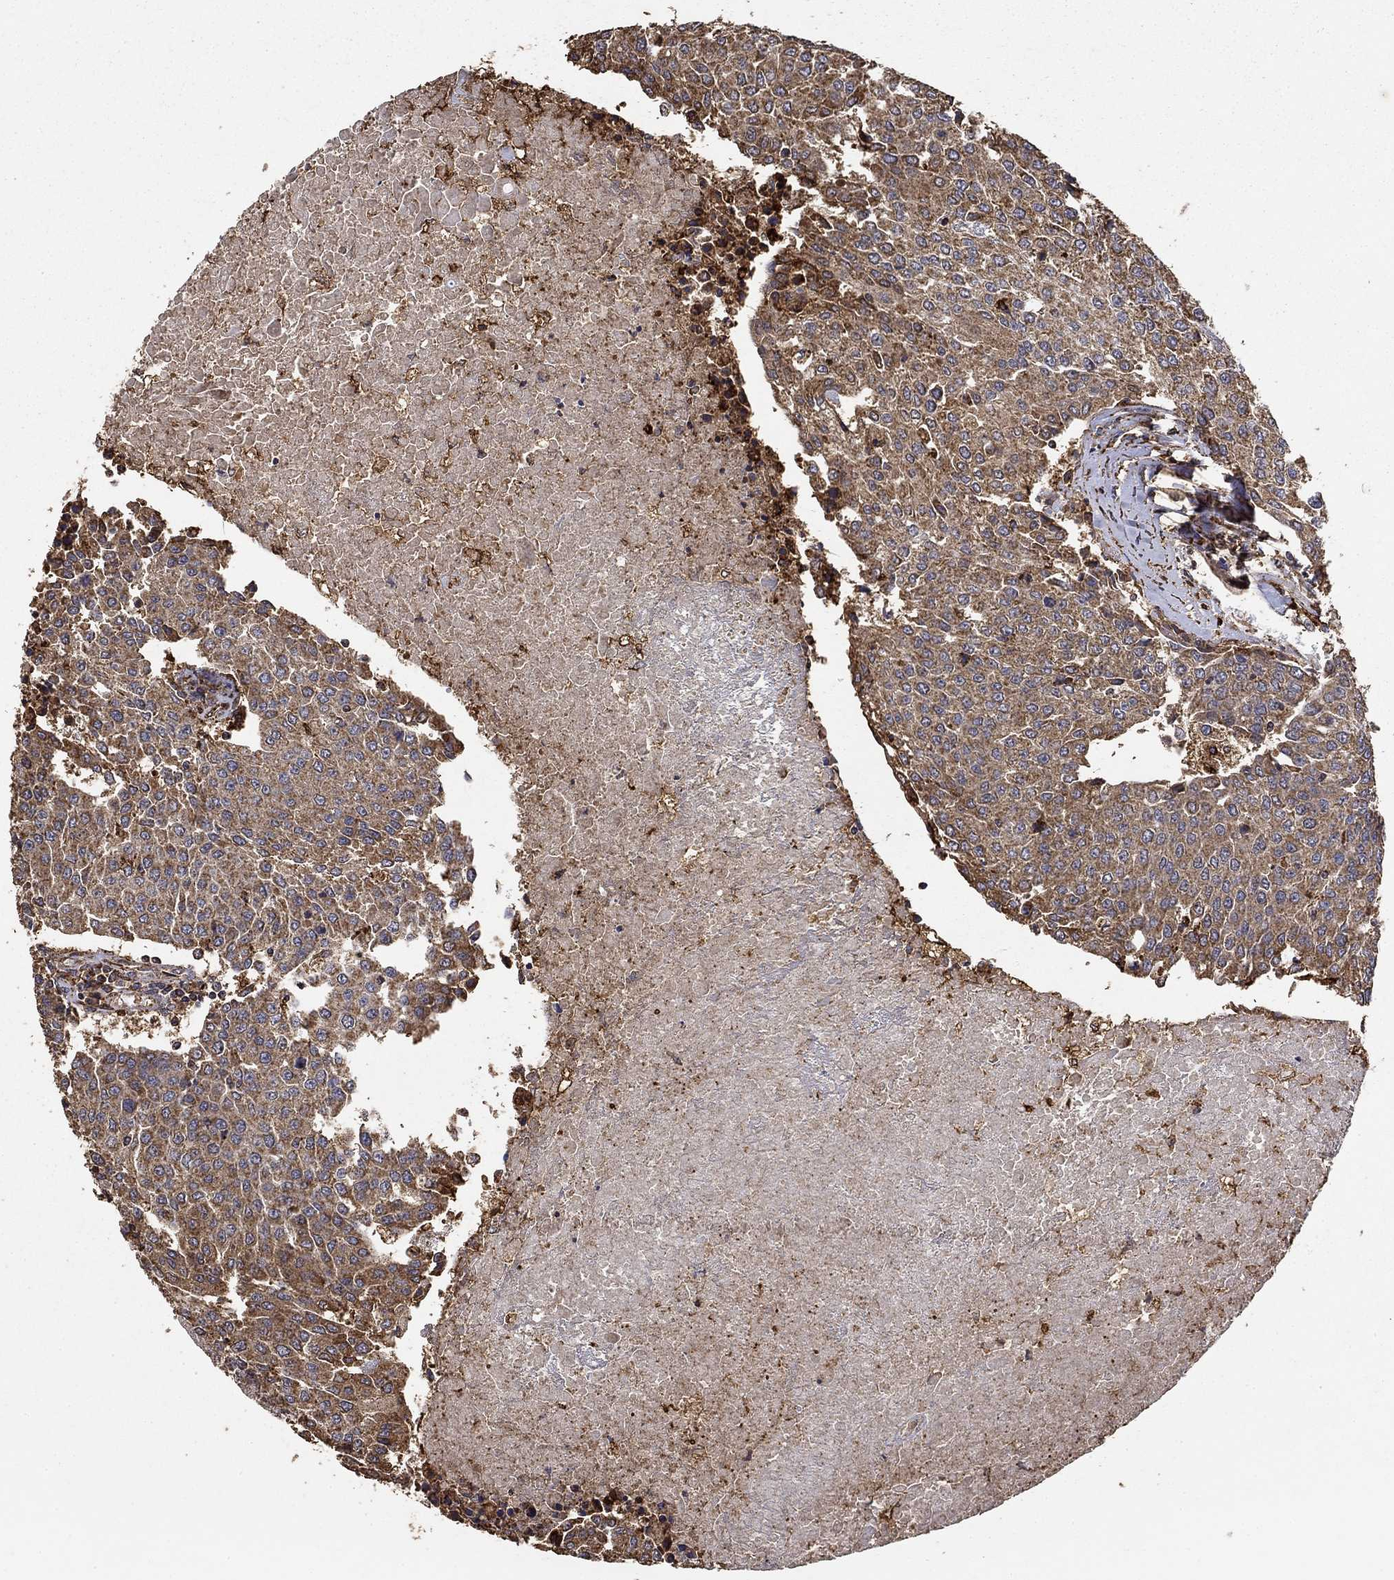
{"staining": {"intensity": "moderate", "quantity": "25%-75%", "location": "cytoplasmic/membranous"}, "tissue": "urothelial cancer", "cell_type": "Tumor cells", "image_type": "cancer", "snomed": [{"axis": "morphology", "description": "Urothelial carcinoma, High grade"}, {"axis": "topography", "description": "Urinary bladder"}], "caption": "Urothelial carcinoma (high-grade) stained with a protein marker demonstrates moderate staining in tumor cells.", "gene": "IFRD1", "patient": {"sex": "female", "age": 85}}